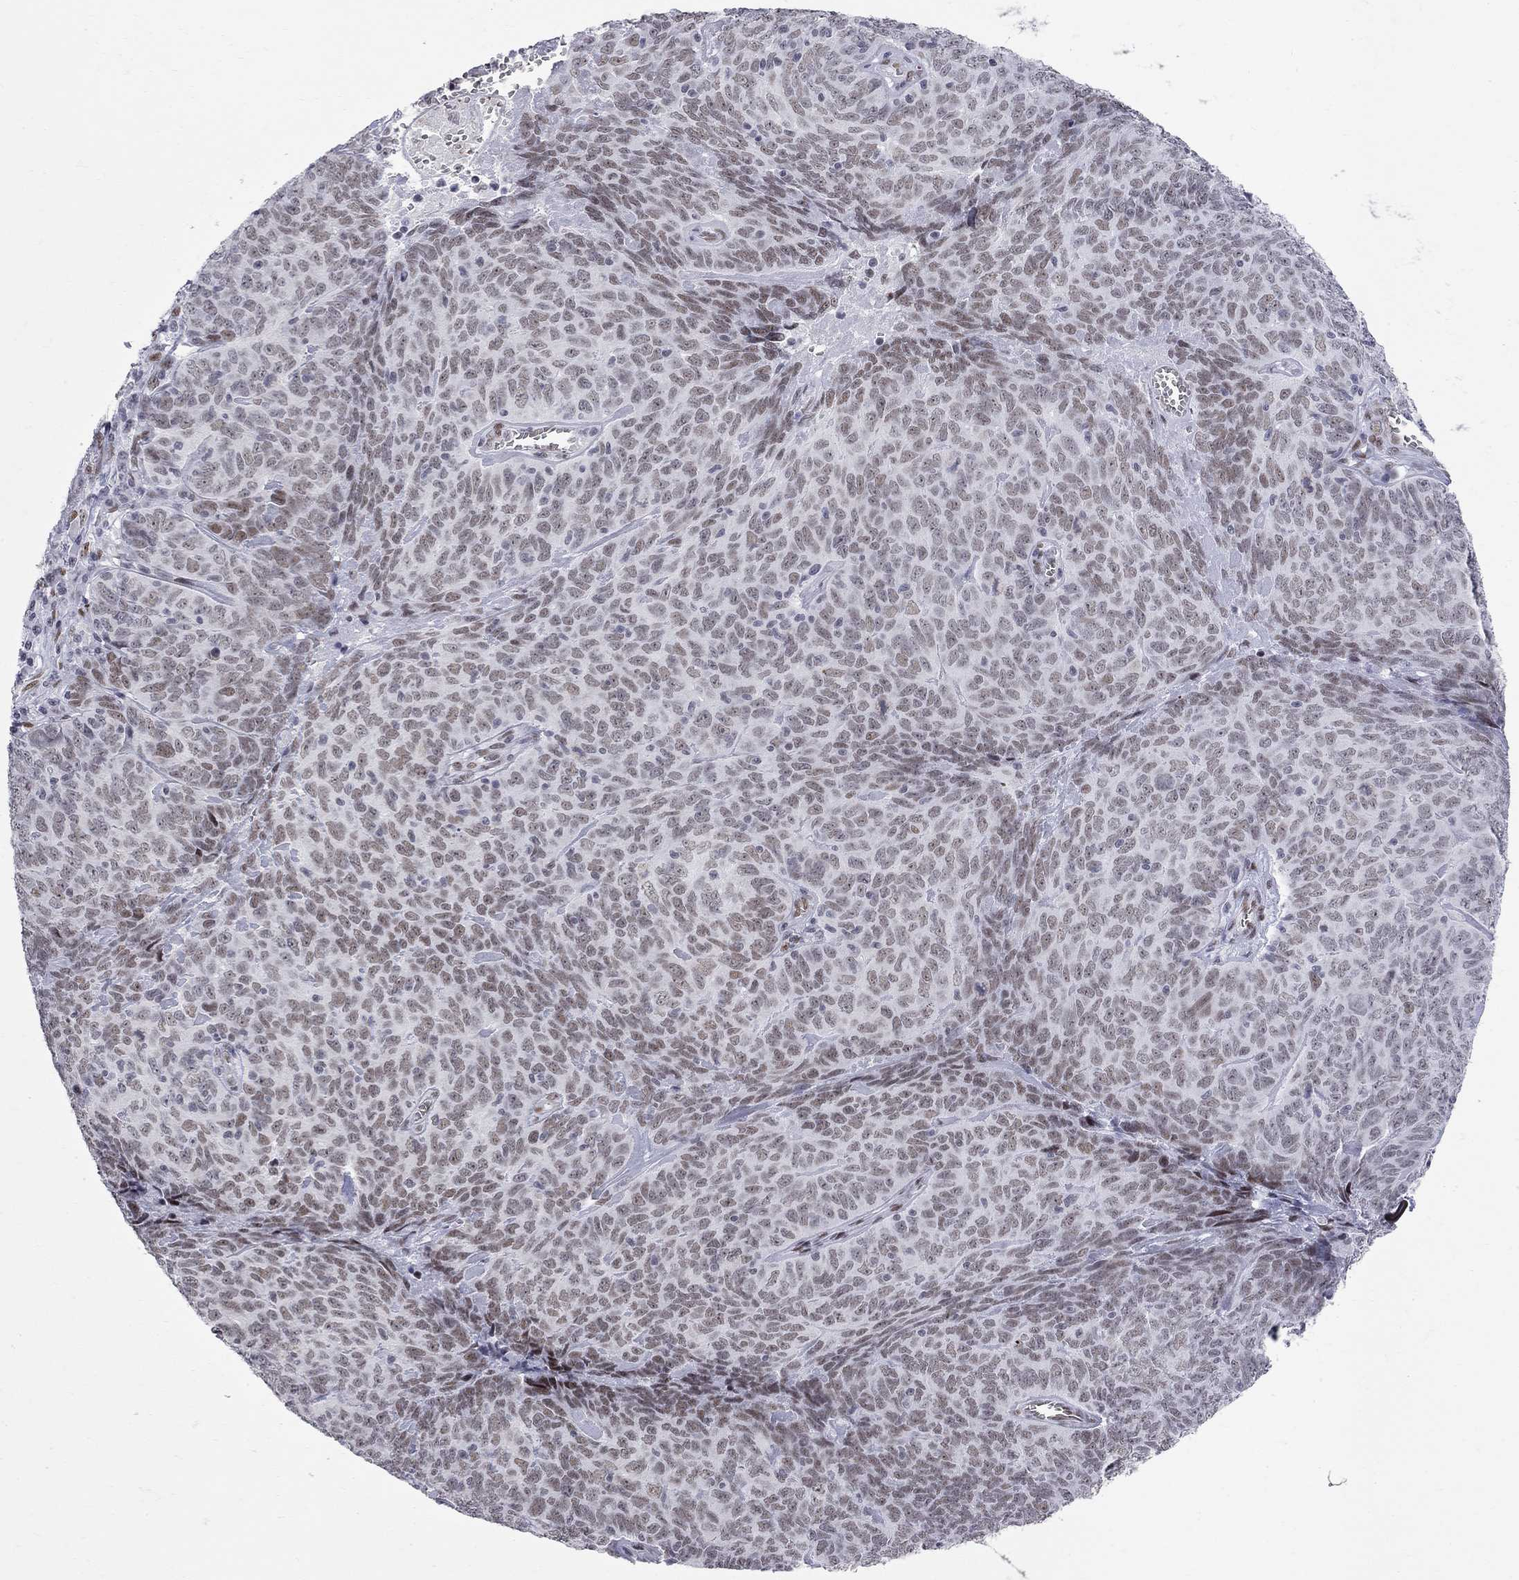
{"staining": {"intensity": "weak", "quantity": "25%-75%", "location": "nuclear"}, "tissue": "skin cancer", "cell_type": "Tumor cells", "image_type": "cancer", "snomed": [{"axis": "morphology", "description": "Squamous cell carcinoma, NOS"}, {"axis": "topography", "description": "Skin"}, {"axis": "topography", "description": "Anal"}], "caption": "Protein expression analysis of human skin cancer reveals weak nuclear positivity in about 25%-75% of tumor cells.", "gene": "ZBTB47", "patient": {"sex": "female", "age": 51}}